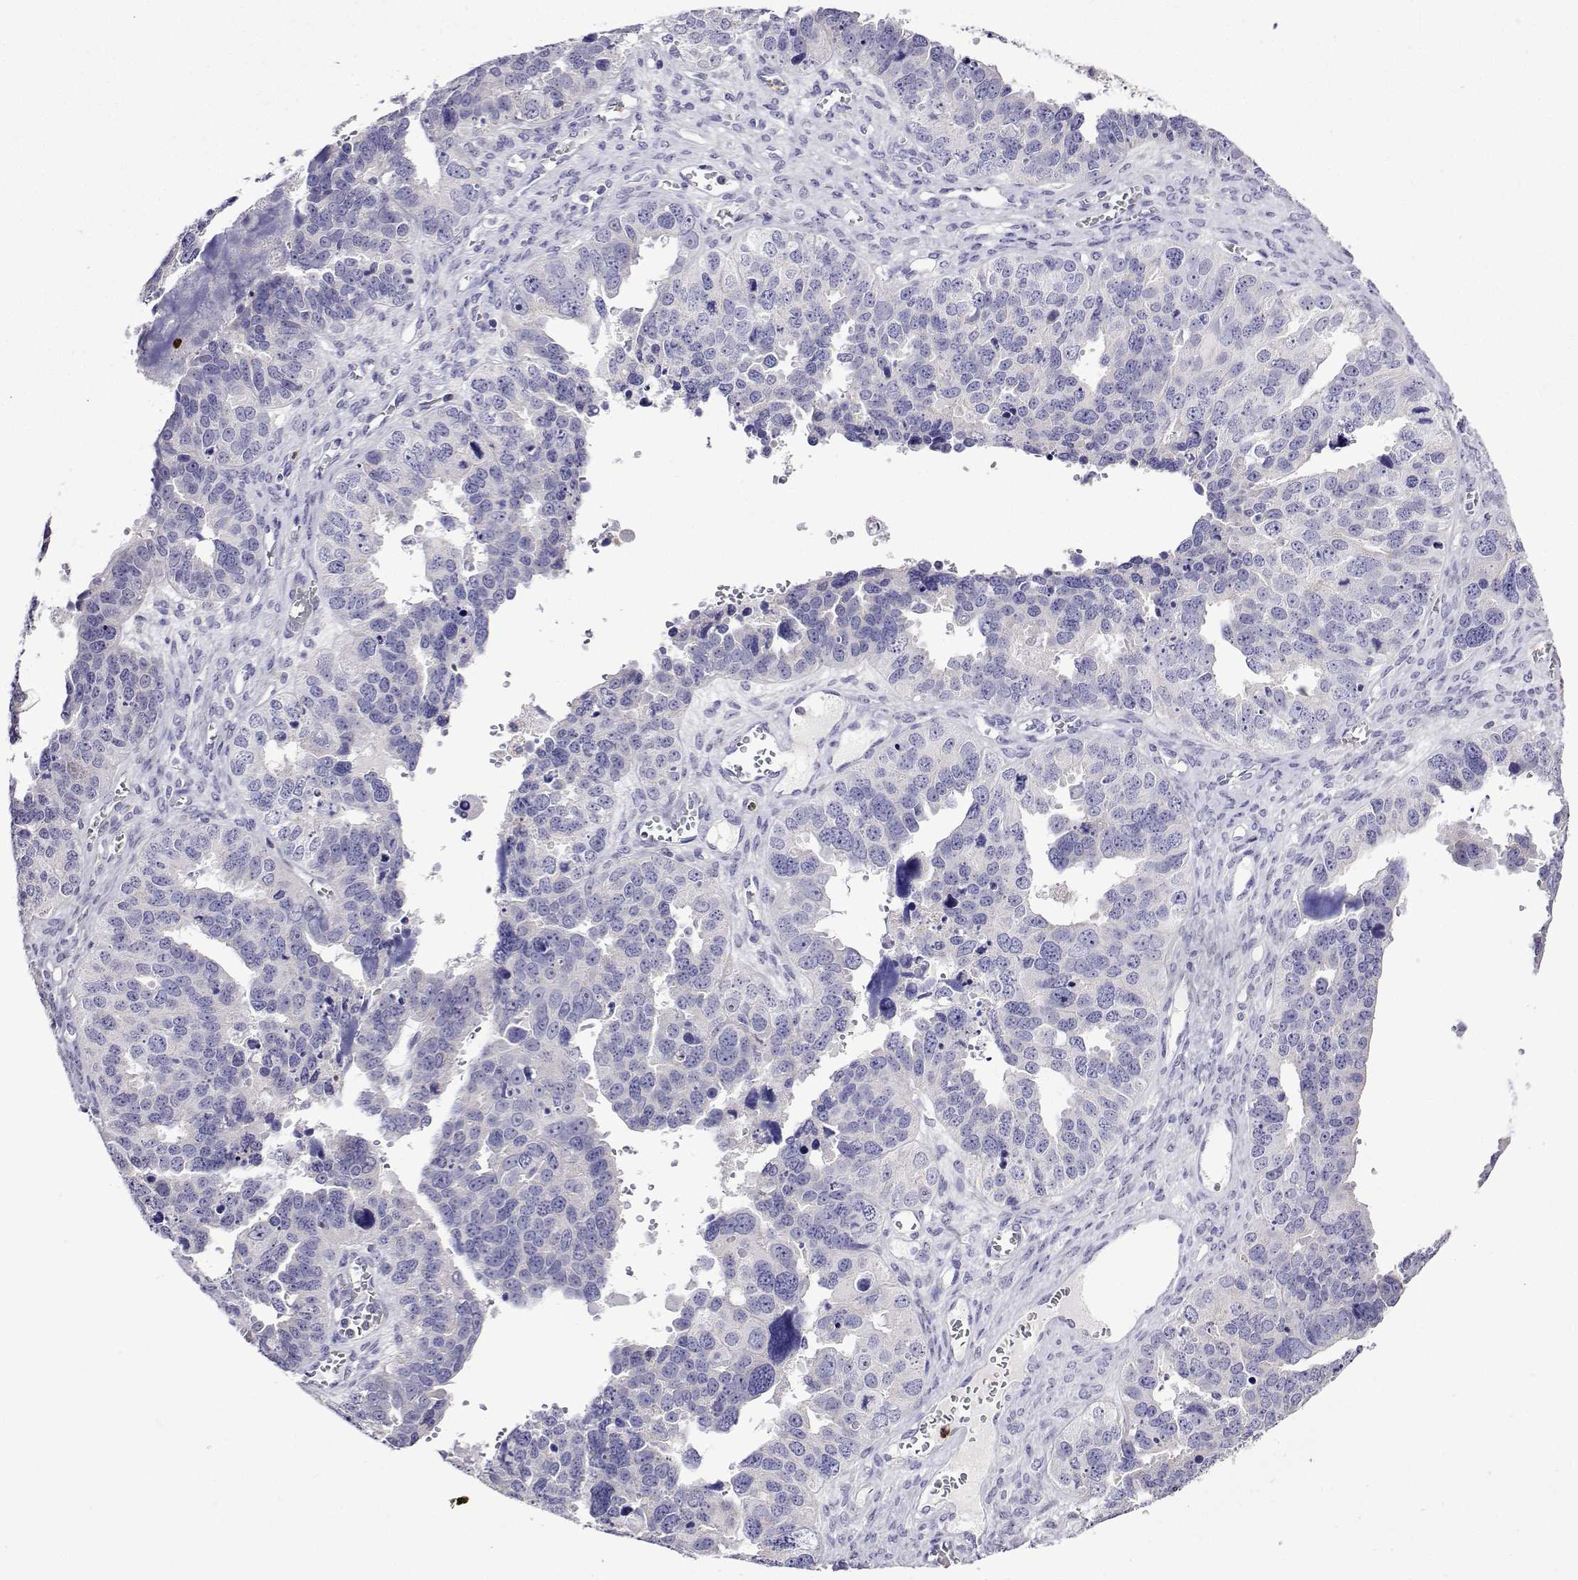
{"staining": {"intensity": "negative", "quantity": "none", "location": "none"}, "tissue": "ovarian cancer", "cell_type": "Tumor cells", "image_type": "cancer", "snomed": [{"axis": "morphology", "description": "Cystadenocarcinoma, serous, NOS"}, {"axis": "topography", "description": "Ovary"}], "caption": "Immunohistochemistry image of ovarian cancer (serous cystadenocarcinoma) stained for a protein (brown), which shows no positivity in tumor cells.", "gene": "SULT2A1", "patient": {"sex": "female", "age": 76}}